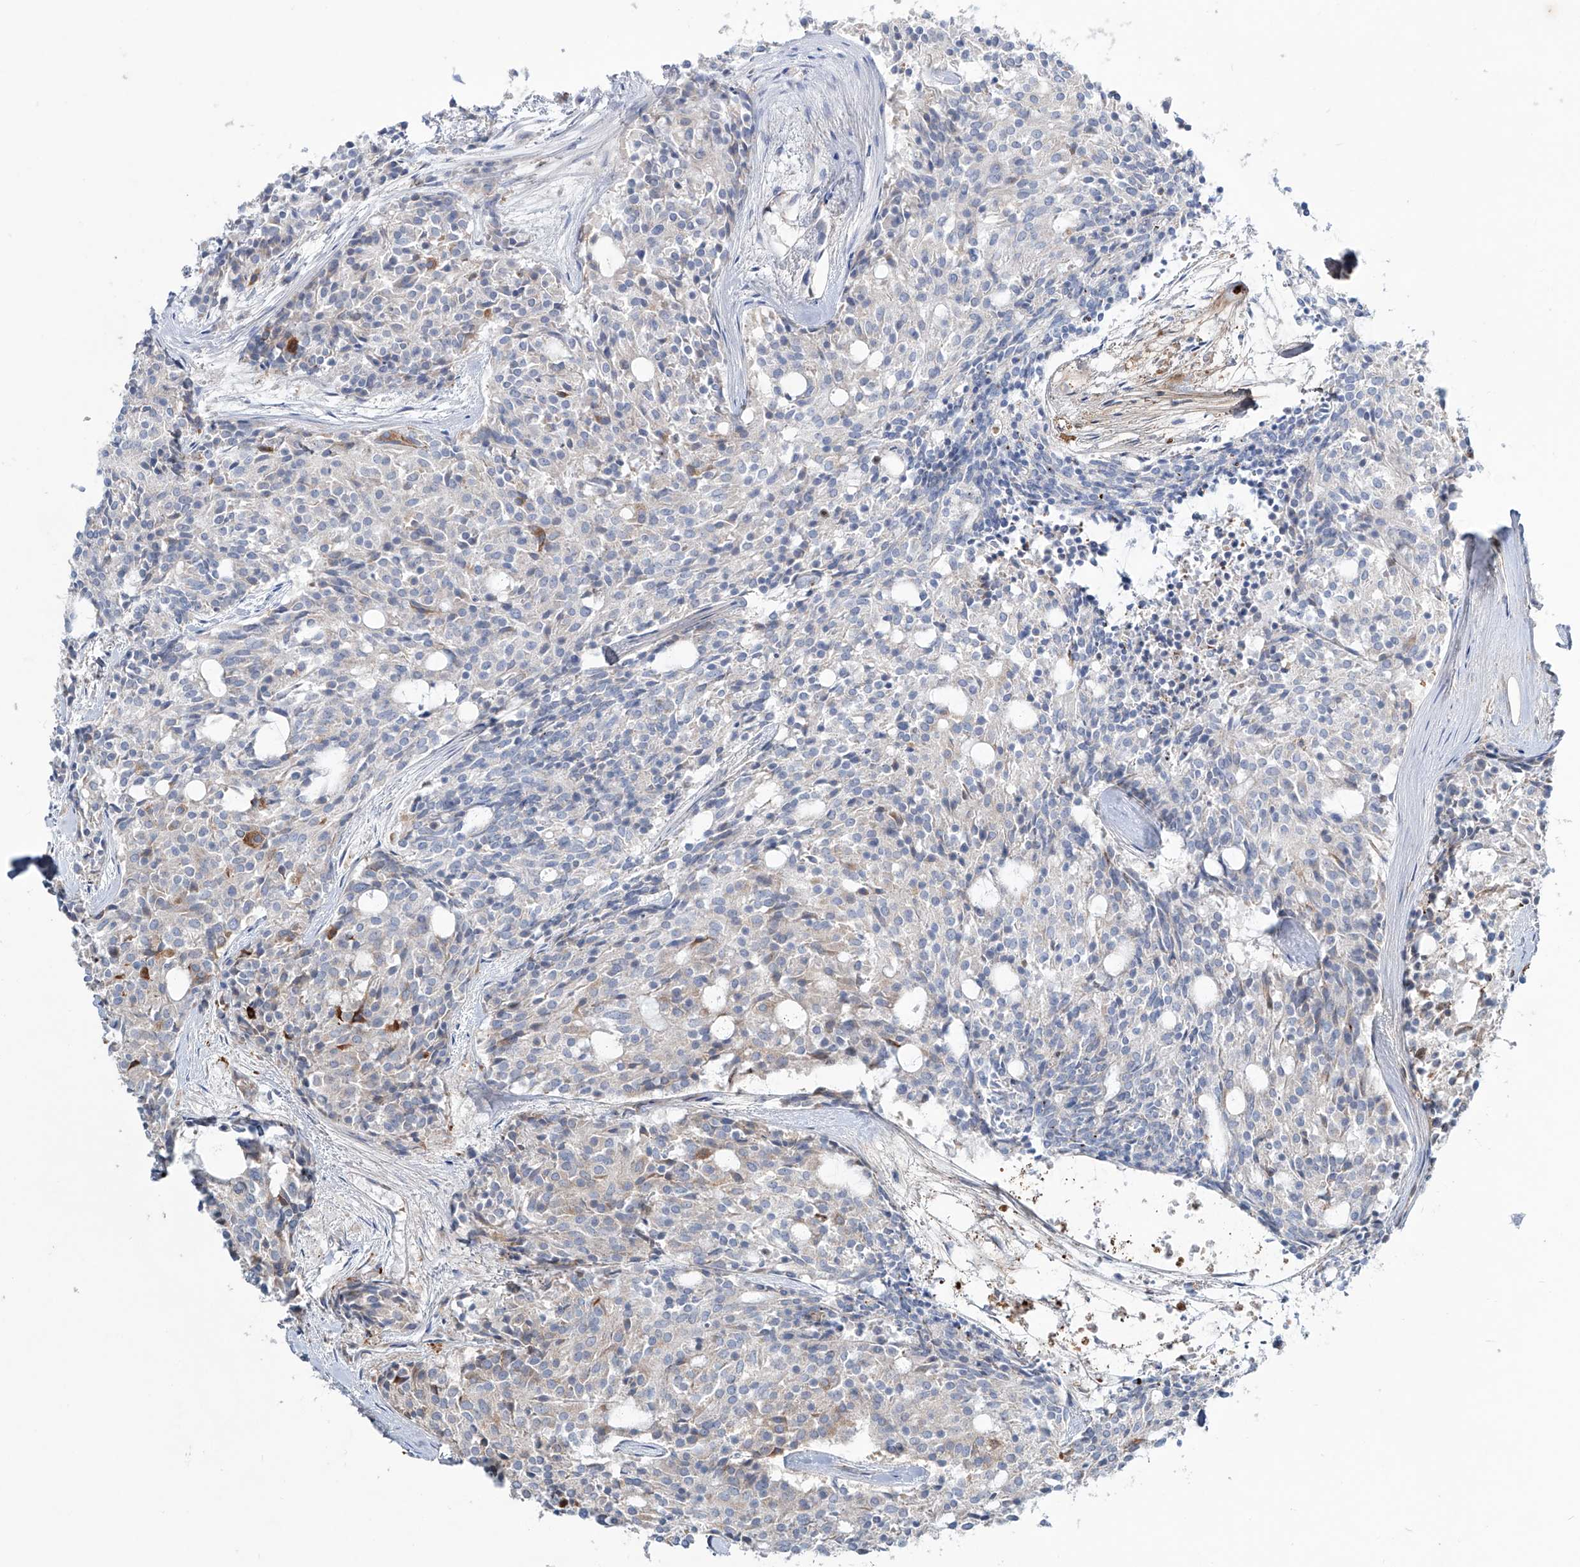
{"staining": {"intensity": "moderate", "quantity": "<25%", "location": "cytoplasmic/membranous"}, "tissue": "carcinoid", "cell_type": "Tumor cells", "image_type": "cancer", "snomed": [{"axis": "morphology", "description": "Carcinoid, malignant, NOS"}, {"axis": "topography", "description": "Pancreas"}], "caption": "This photomicrograph displays carcinoid (malignant) stained with immunohistochemistry (IHC) to label a protein in brown. The cytoplasmic/membranous of tumor cells show moderate positivity for the protein. Nuclei are counter-stained blue.", "gene": "CDH5", "patient": {"sex": "female", "age": 54}}